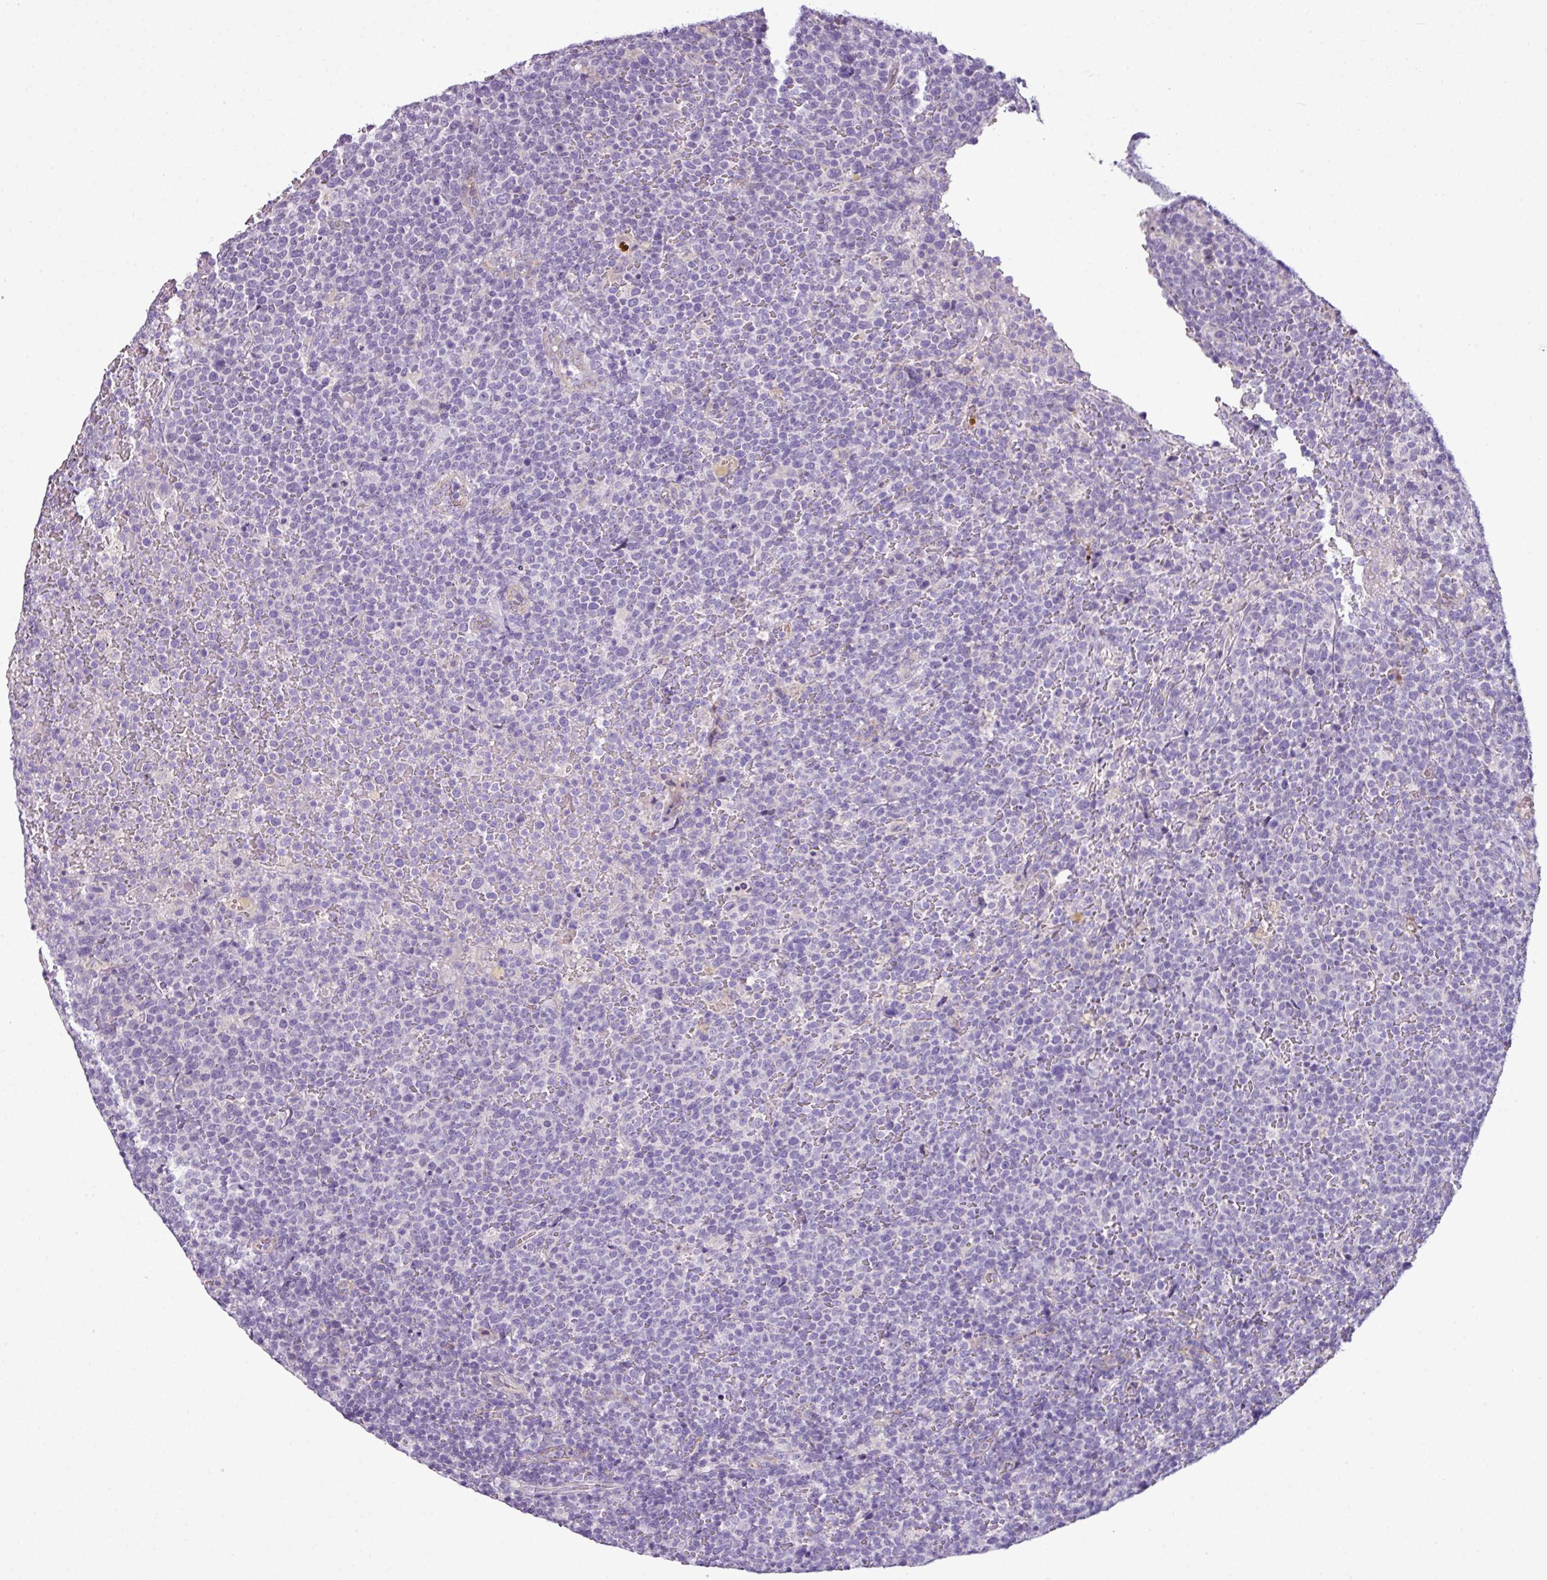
{"staining": {"intensity": "negative", "quantity": "none", "location": "none"}, "tissue": "lymphoma", "cell_type": "Tumor cells", "image_type": "cancer", "snomed": [{"axis": "morphology", "description": "Malignant lymphoma, non-Hodgkin's type, High grade"}, {"axis": "topography", "description": "Lymph node"}], "caption": "Protein analysis of high-grade malignant lymphoma, non-Hodgkin's type displays no significant staining in tumor cells.", "gene": "TMEM178B", "patient": {"sex": "male", "age": 61}}